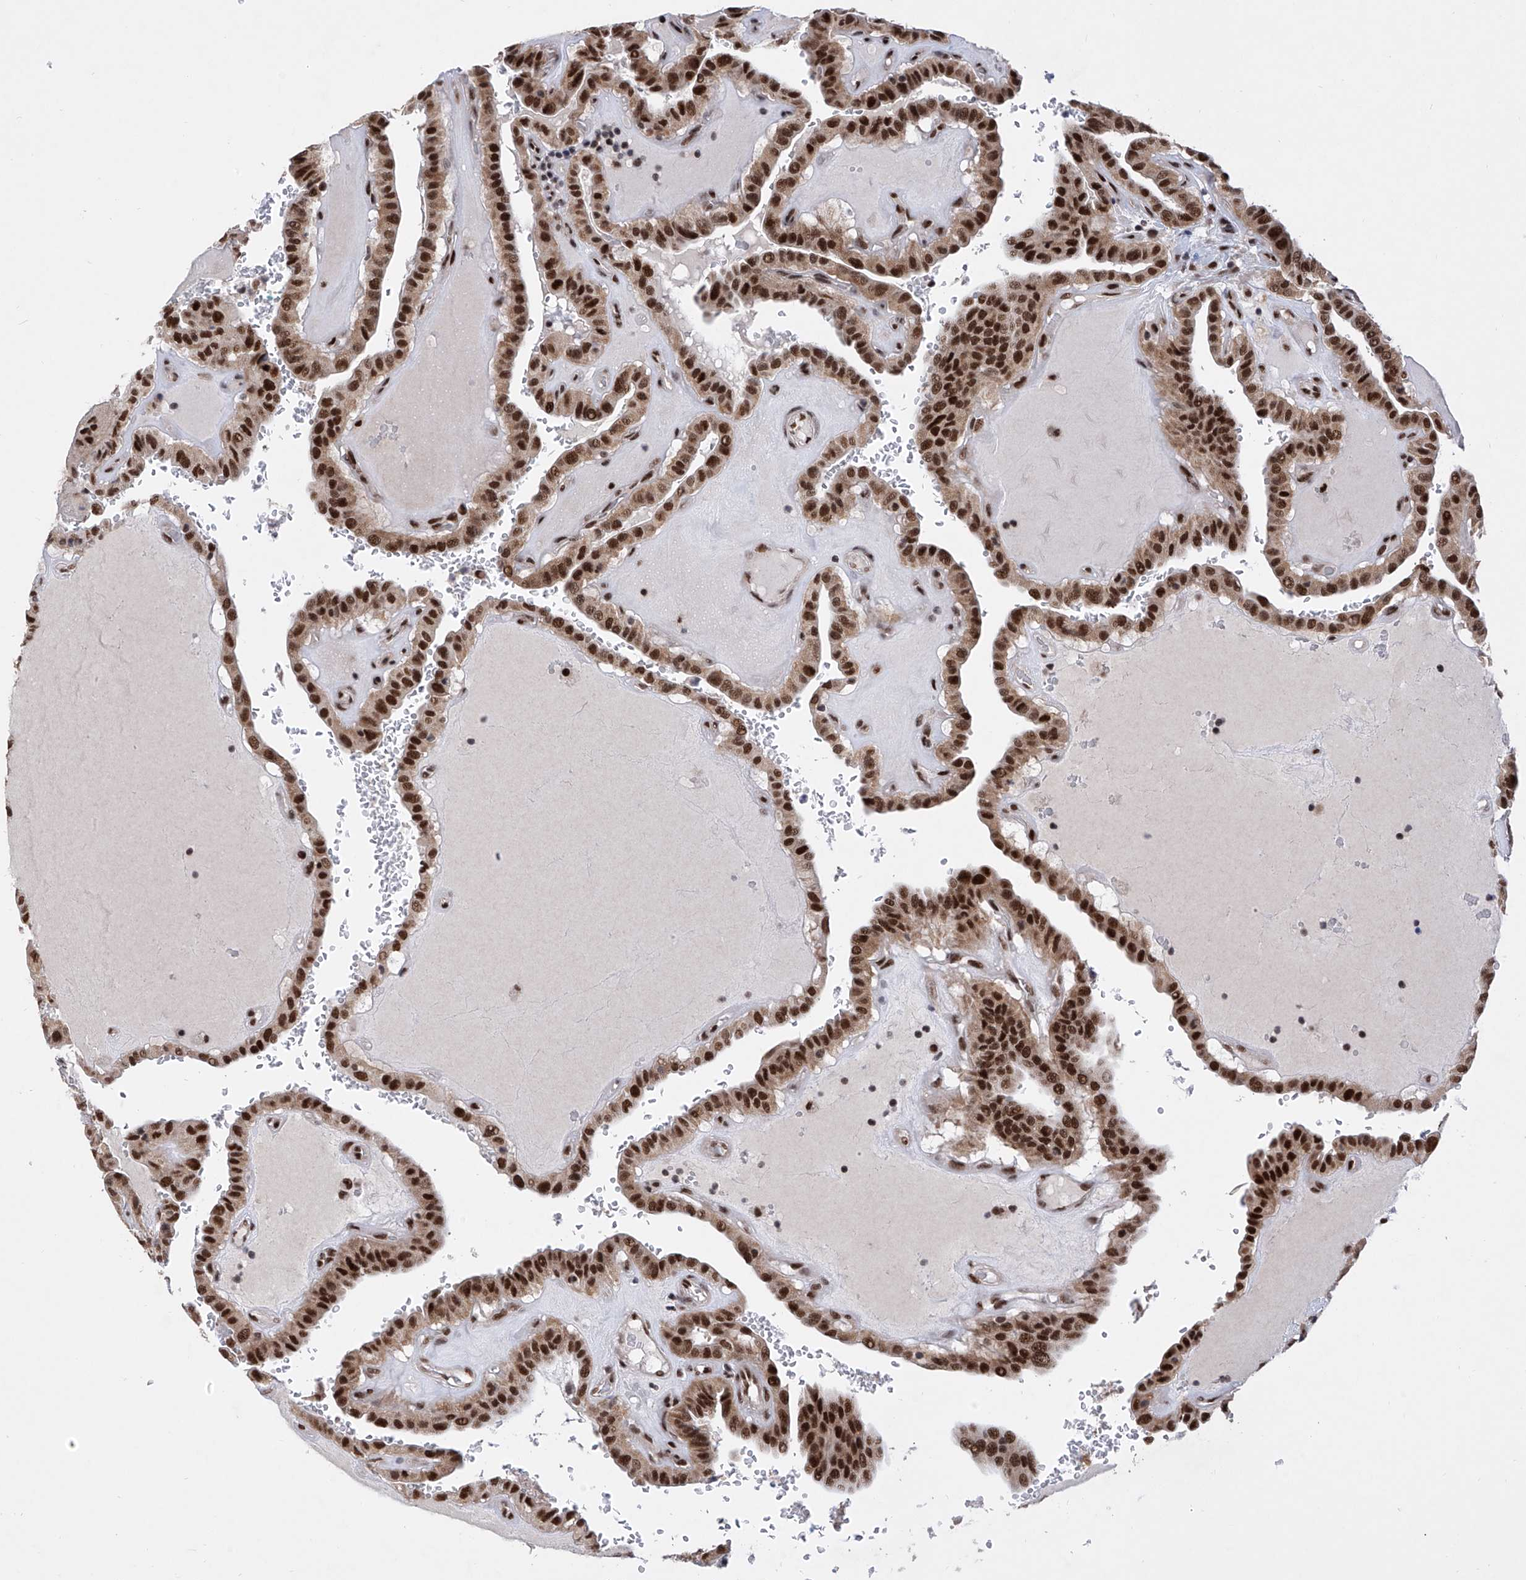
{"staining": {"intensity": "strong", "quantity": ">75%", "location": "cytoplasmic/membranous,nuclear"}, "tissue": "thyroid cancer", "cell_type": "Tumor cells", "image_type": "cancer", "snomed": [{"axis": "morphology", "description": "Papillary adenocarcinoma, NOS"}, {"axis": "topography", "description": "Thyroid gland"}], "caption": "Immunohistochemical staining of thyroid cancer reveals high levels of strong cytoplasmic/membranous and nuclear protein staining in about >75% of tumor cells. (DAB IHC with brightfield microscopy, high magnification).", "gene": "RAD54L", "patient": {"sex": "male", "age": 77}}